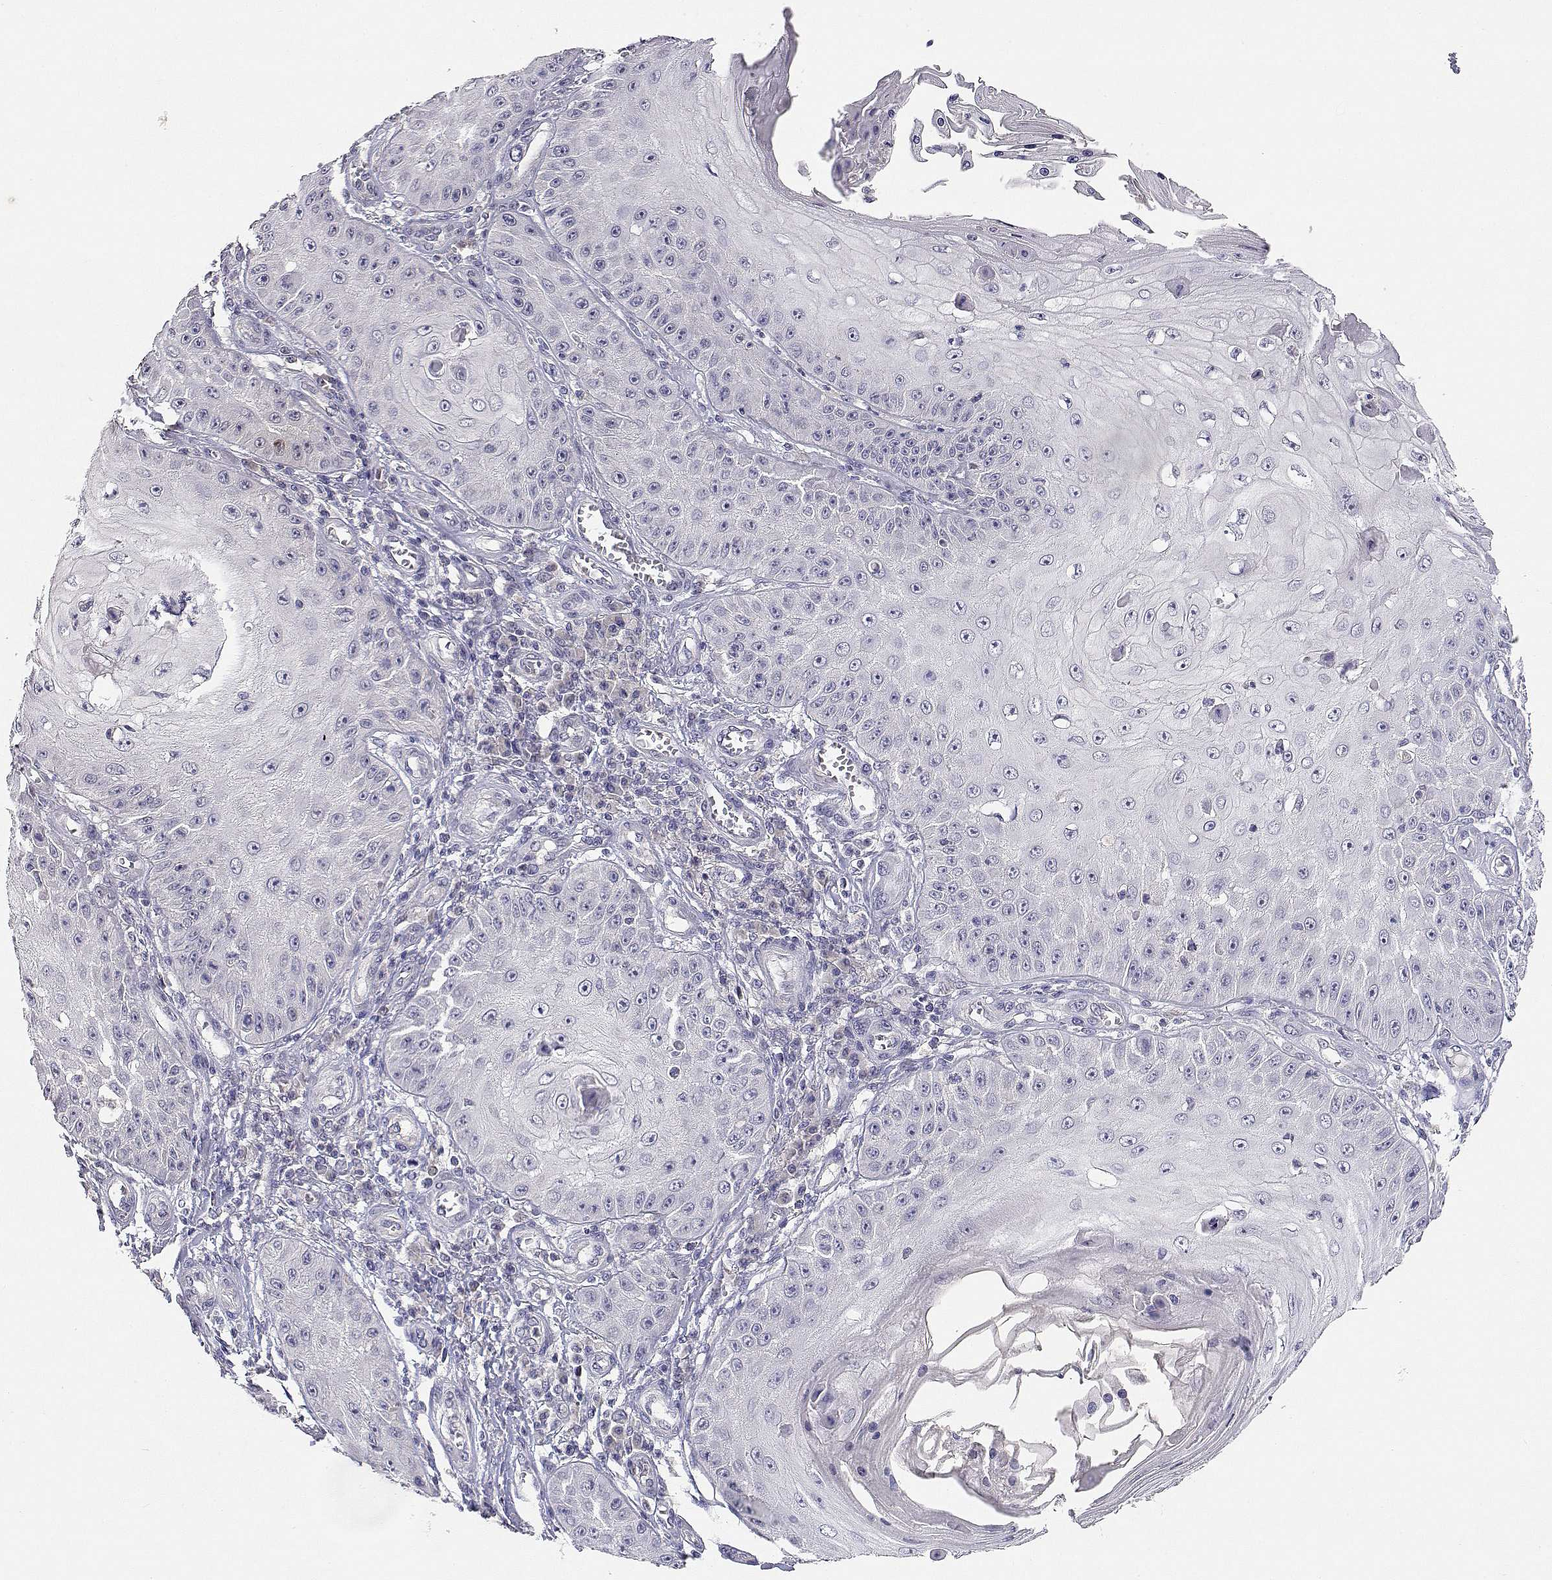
{"staining": {"intensity": "negative", "quantity": "none", "location": "none"}, "tissue": "skin cancer", "cell_type": "Tumor cells", "image_type": "cancer", "snomed": [{"axis": "morphology", "description": "Squamous cell carcinoma, NOS"}, {"axis": "topography", "description": "Skin"}], "caption": "Tumor cells are negative for brown protein staining in skin cancer (squamous cell carcinoma).", "gene": "ADA", "patient": {"sex": "male", "age": 70}}